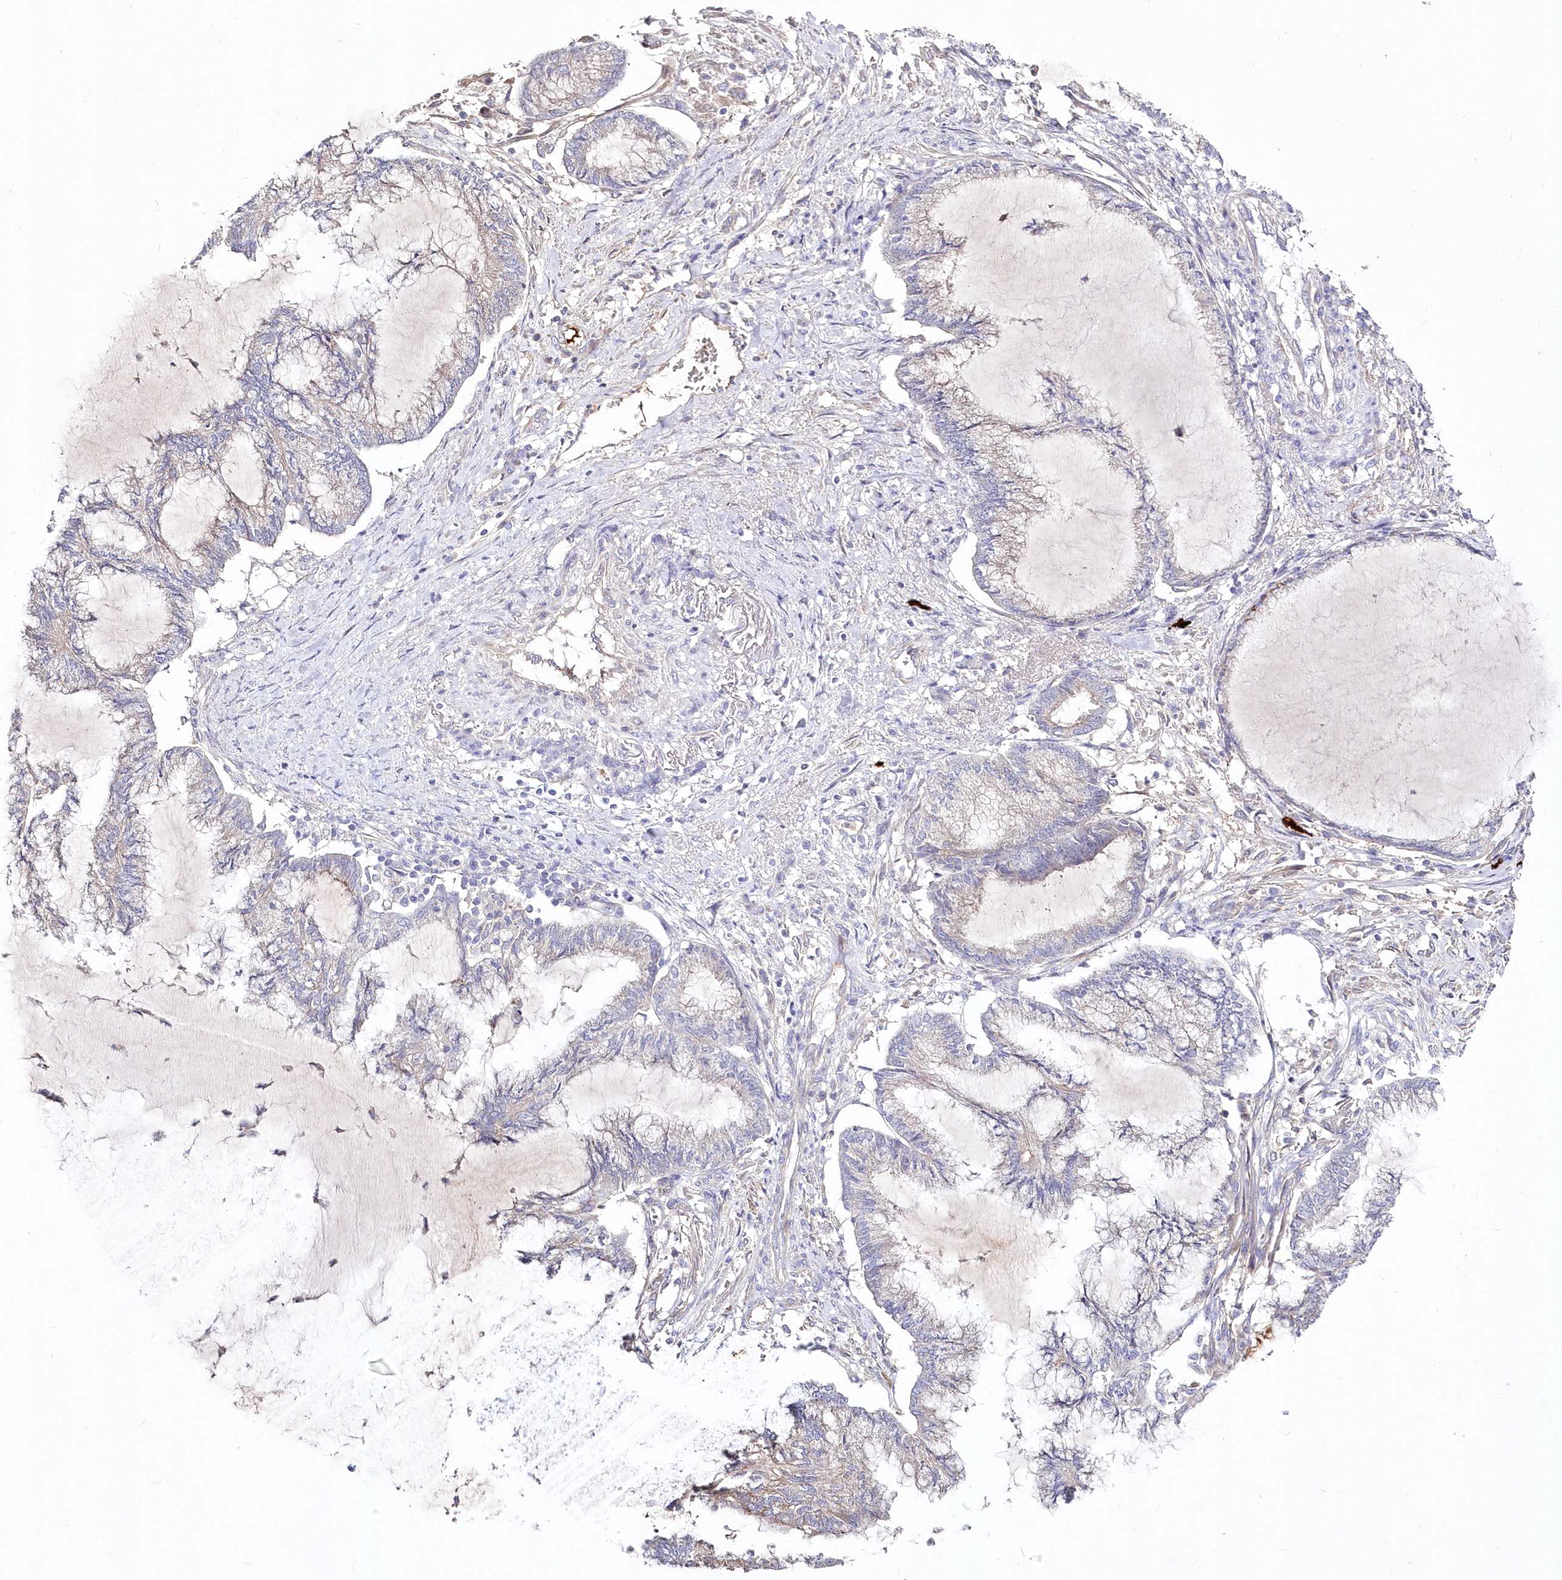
{"staining": {"intensity": "negative", "quantity": "none", "location": "none"}, "tissue": "endometrial cancer", "cell_type": "Tumor cells", "image_type": "cancer", "snomed": [{"axis": "morphology", "description": "Adenocarcinoma, NOS"}, {"axis": "topography", "description": "Endometrium"}], "caption": "This is an IHC micrograph of human endometrial cancer. There is no staining in tumor cells.", "gene": "WBP1L", "patient": {"sex": "female", "age": 86}}